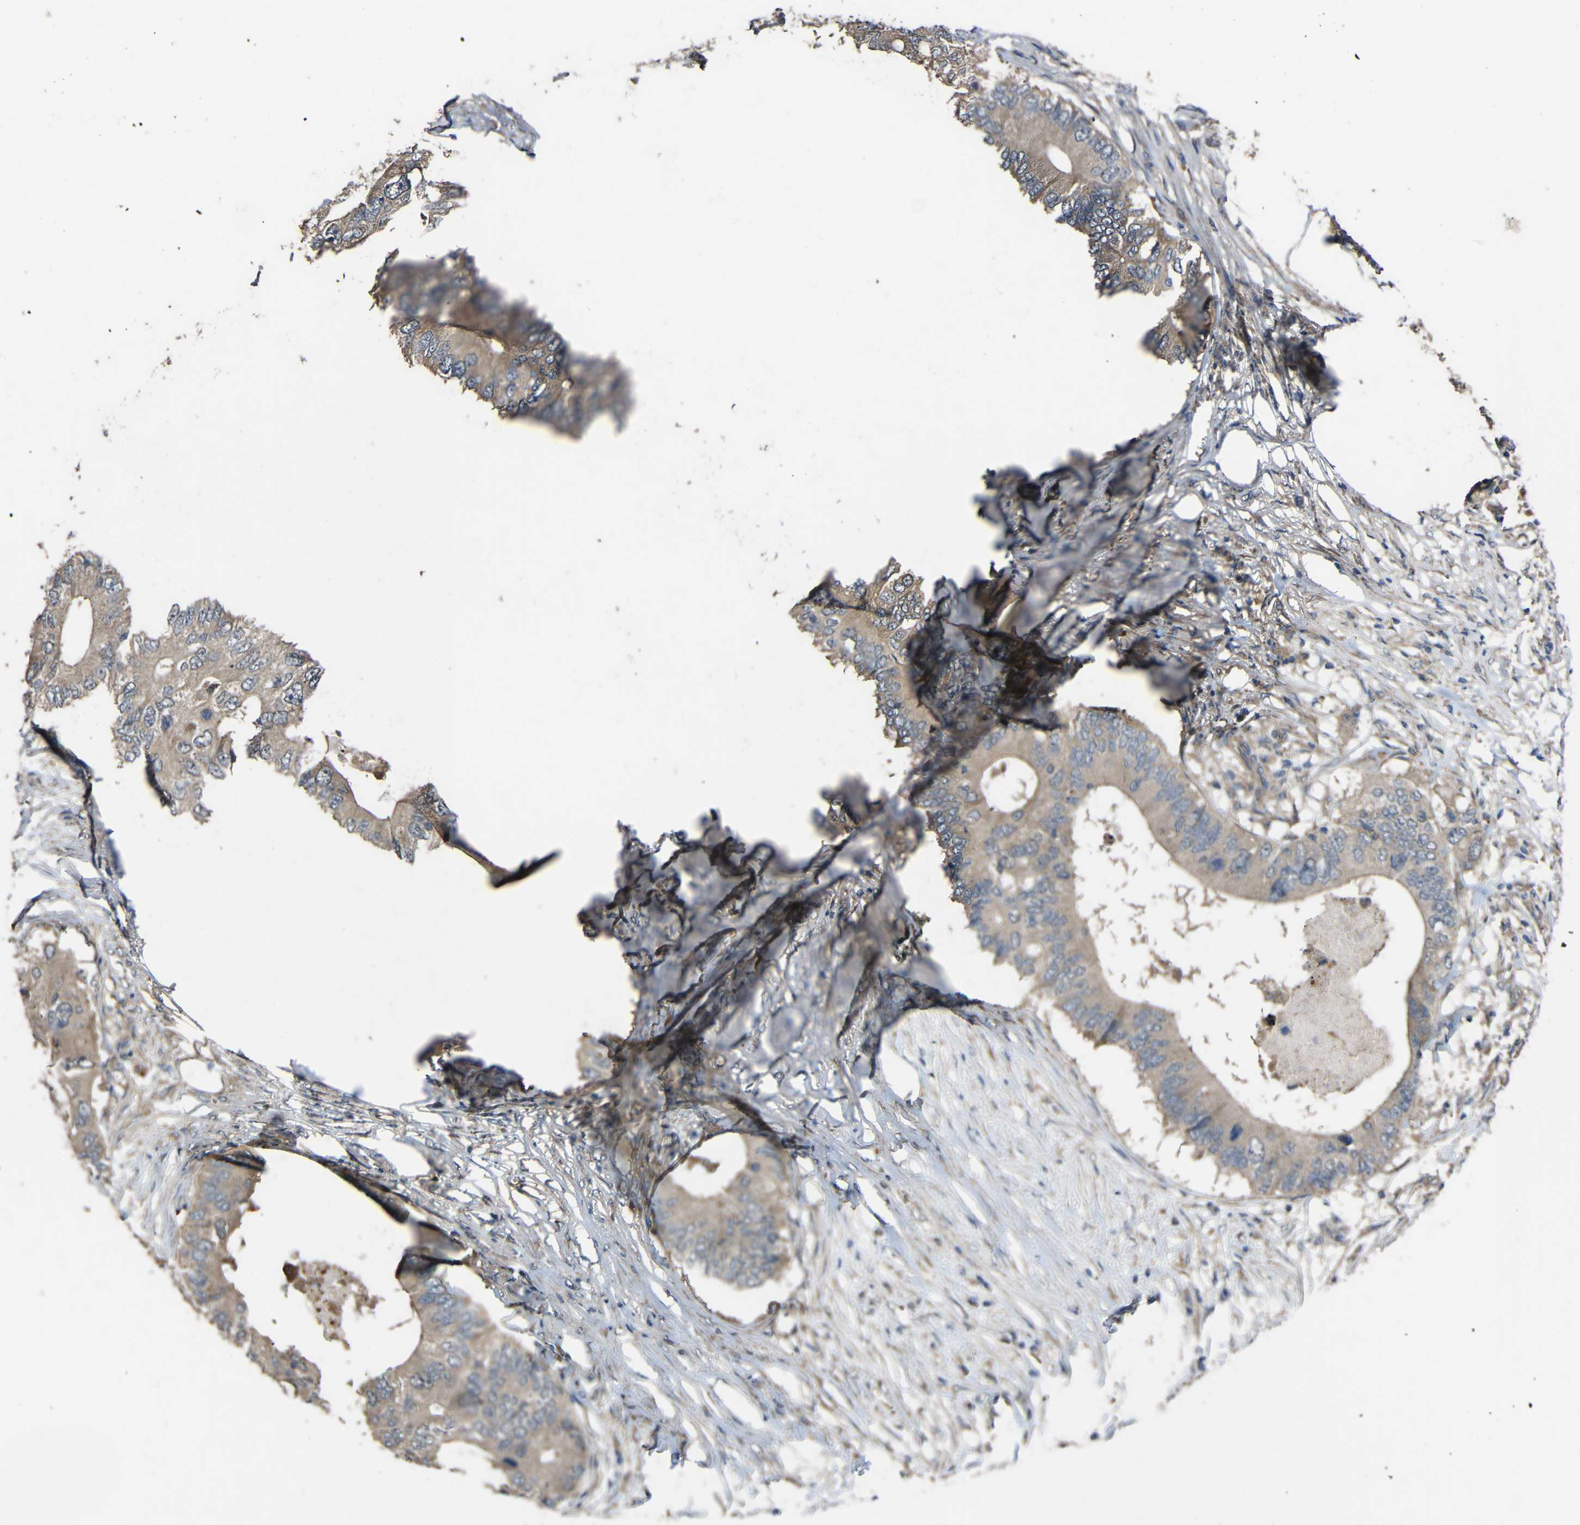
{"staining": {"intensity": "weak", "quantity": ">75%", "location": "cytoplasmic/membranous"}, "tissue": "colorectal cancer", "cell_type": "Tumor cells", "image_type": "cancer", "snomed": [{"axis": "morphology", "description": "Adenocarcinoma, NOS"}, {"axis": "topography", "description": "Colon"}], "caption": "Immunohistochemistry (IHC) (DAB (3,3'-diaminobenzidine)) staining of colorectal cancer displays weak cytoplasmic/membranous protein expression in about >75% of tumor cells.", "gene": "CHST9", "patient": {"sex": "male", "age": 71}}